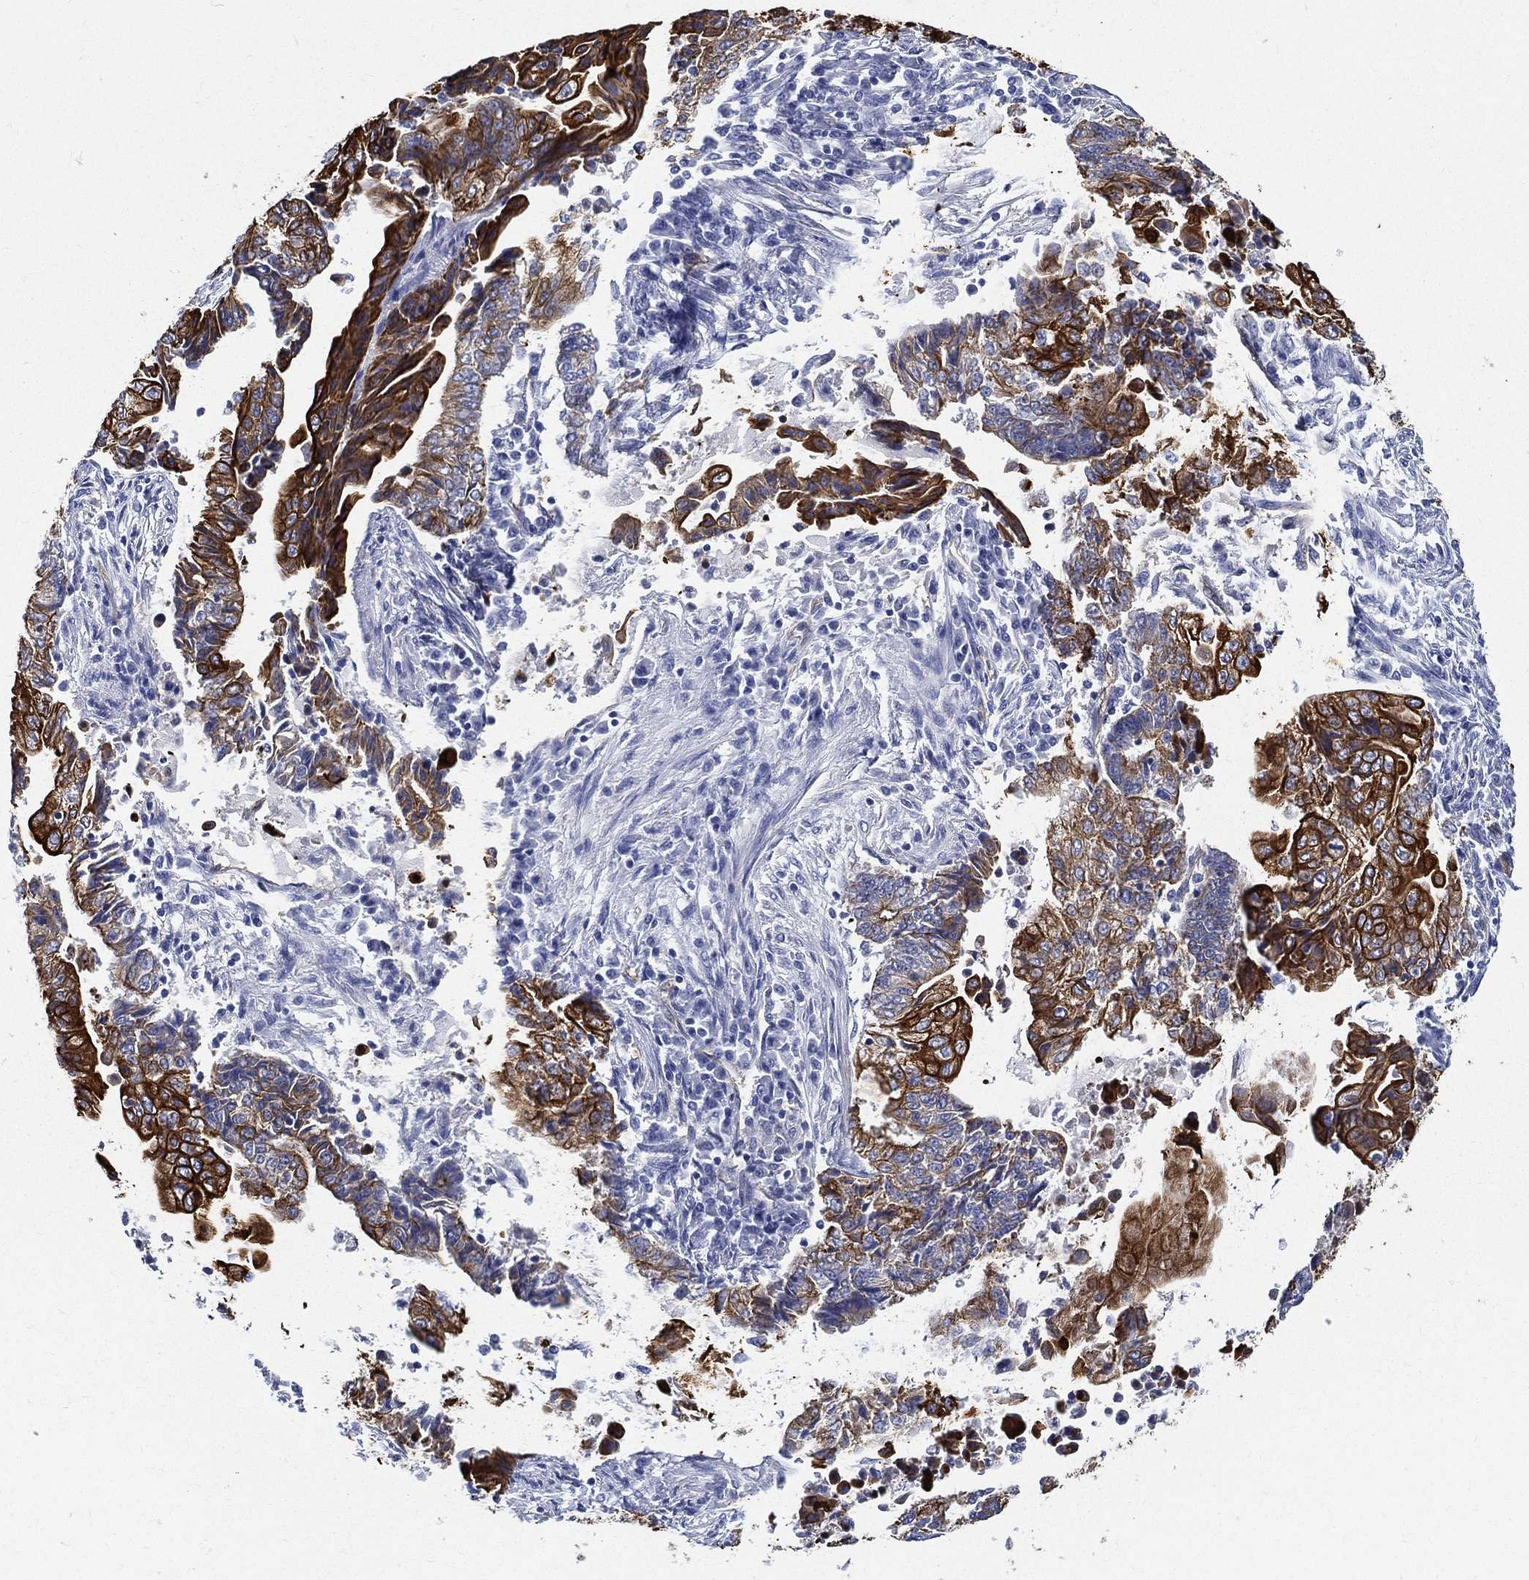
{"staining": {"intensity": "strong", "quantity": "25%-75%", "location": "cytoplasmic/membranous"}, "tissue": "endometrial cancer", "cell_type": "Tumor cells", "image_type": "cancer", "snomed": [{"axis": "morphology", "description": "Adenocarcinoma, NOS"}, {"axis": "topography", "description": "Uterus"}, {"axis": "topography", "description": "Endometrium"}], "caption": "Tumor cells show strong cytoplasmic/membranous staining in approximately 25%-75% of cells in endometrial cancer (adenocarcinoma).", "gene": "NEDD9", "patient": {"sex": "female", "age": 54}}